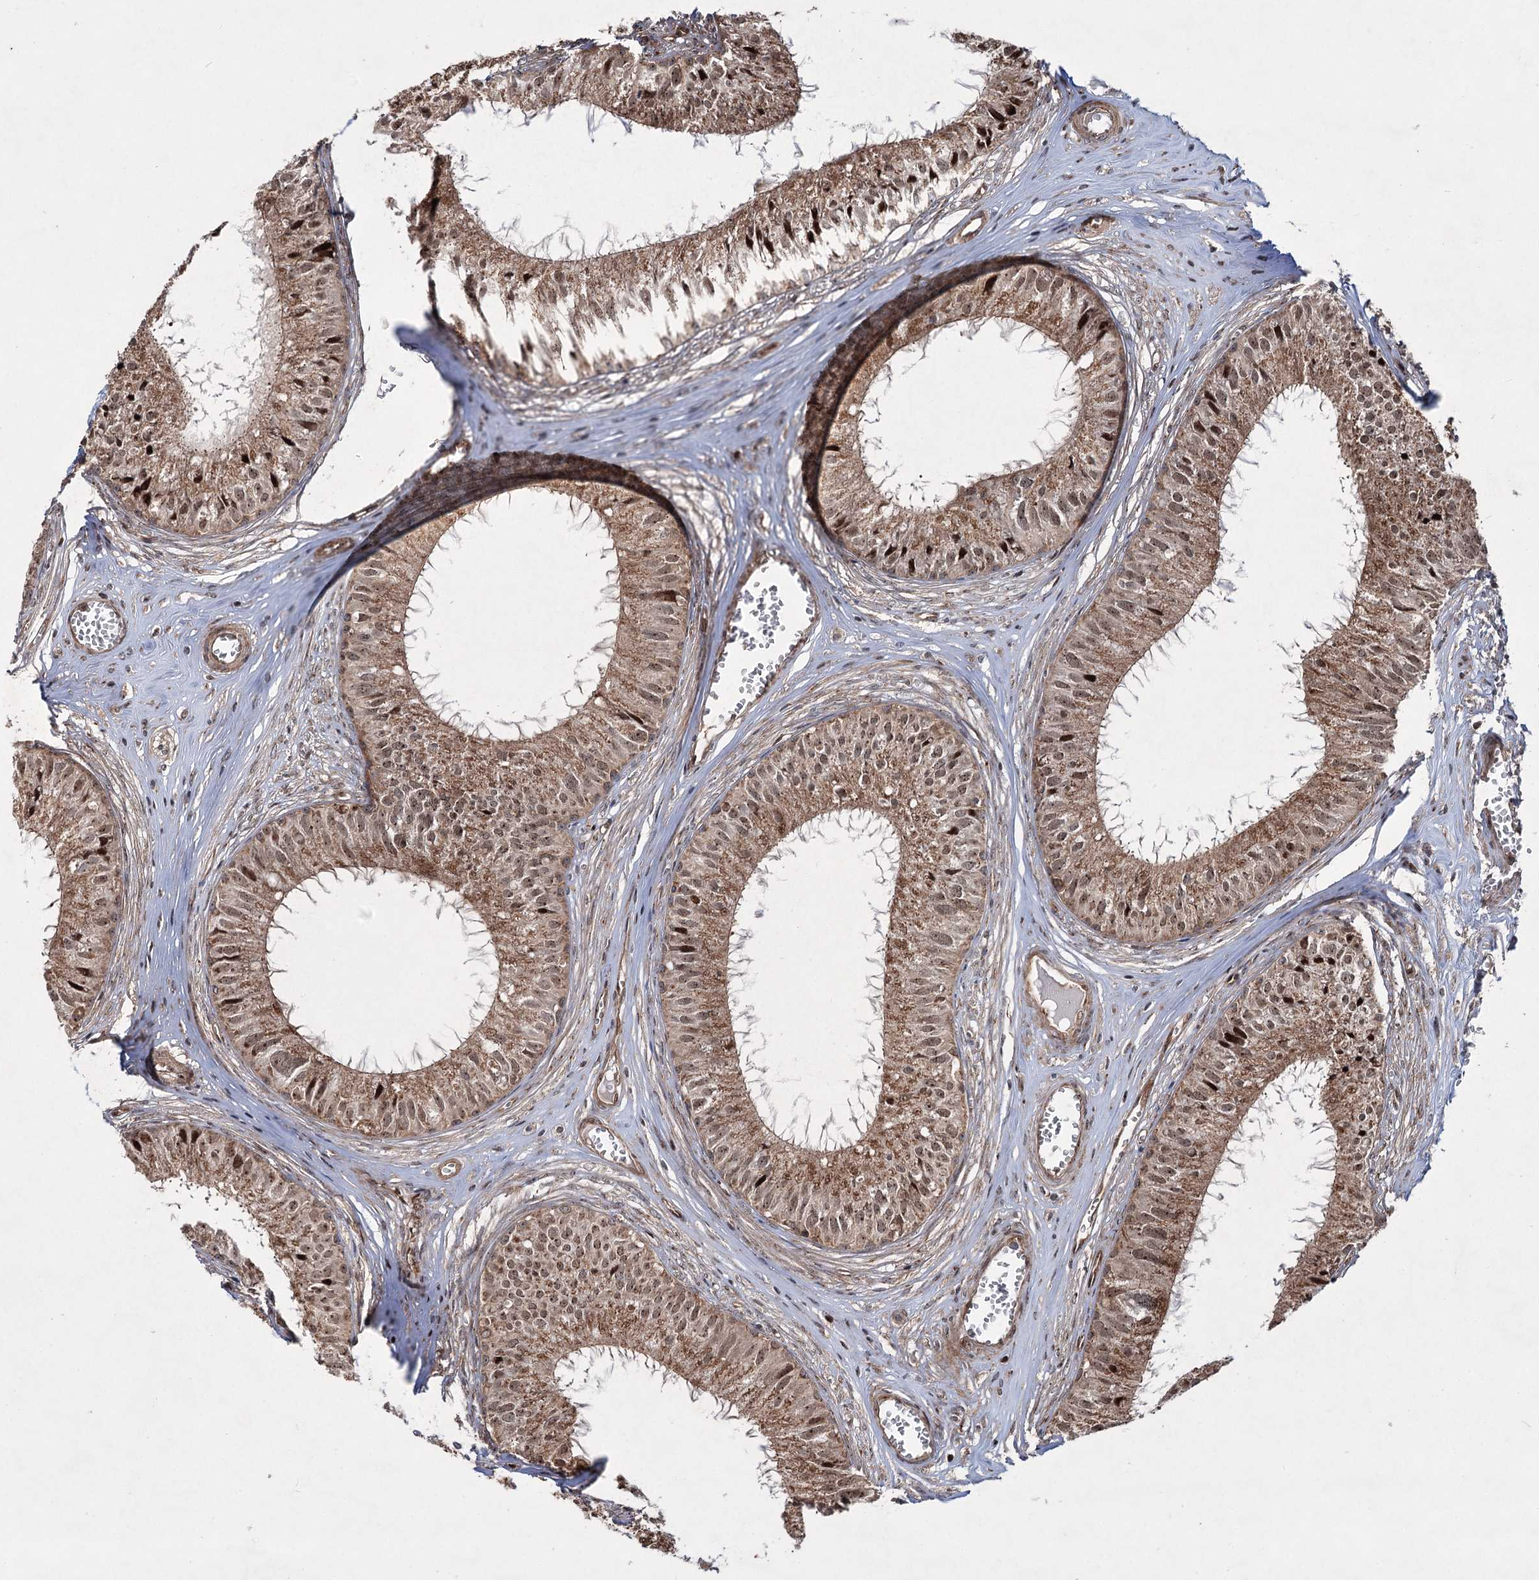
{"staining": {"intensity": "moderate", "quantity": ">75%", "location": "cytoplasmic/membranous,nuclear"}, "tissue": "epididymis", "cell_type": "Glandular cells", "image_type": "normal", "snomed": [{"axis": "morphology", "description": "Normal tissue, NOS"}, {"axis": "topography", "description": "Epididymis"}], "caption": "The image displays immunohistochemical staining of unremarkable epididymis. There is moderate cytoplasmic/membranous,nuclear positivity is seen in approximately >75% of glandular cells. The staining was performed using DAB (3,3'-diaminobenzidine), with brown indicating positive protein expression. Nuclei are stained blue with hematoxylin.", "gene": "SERINC5", "patient": {"sex": "male", "age": 36}}